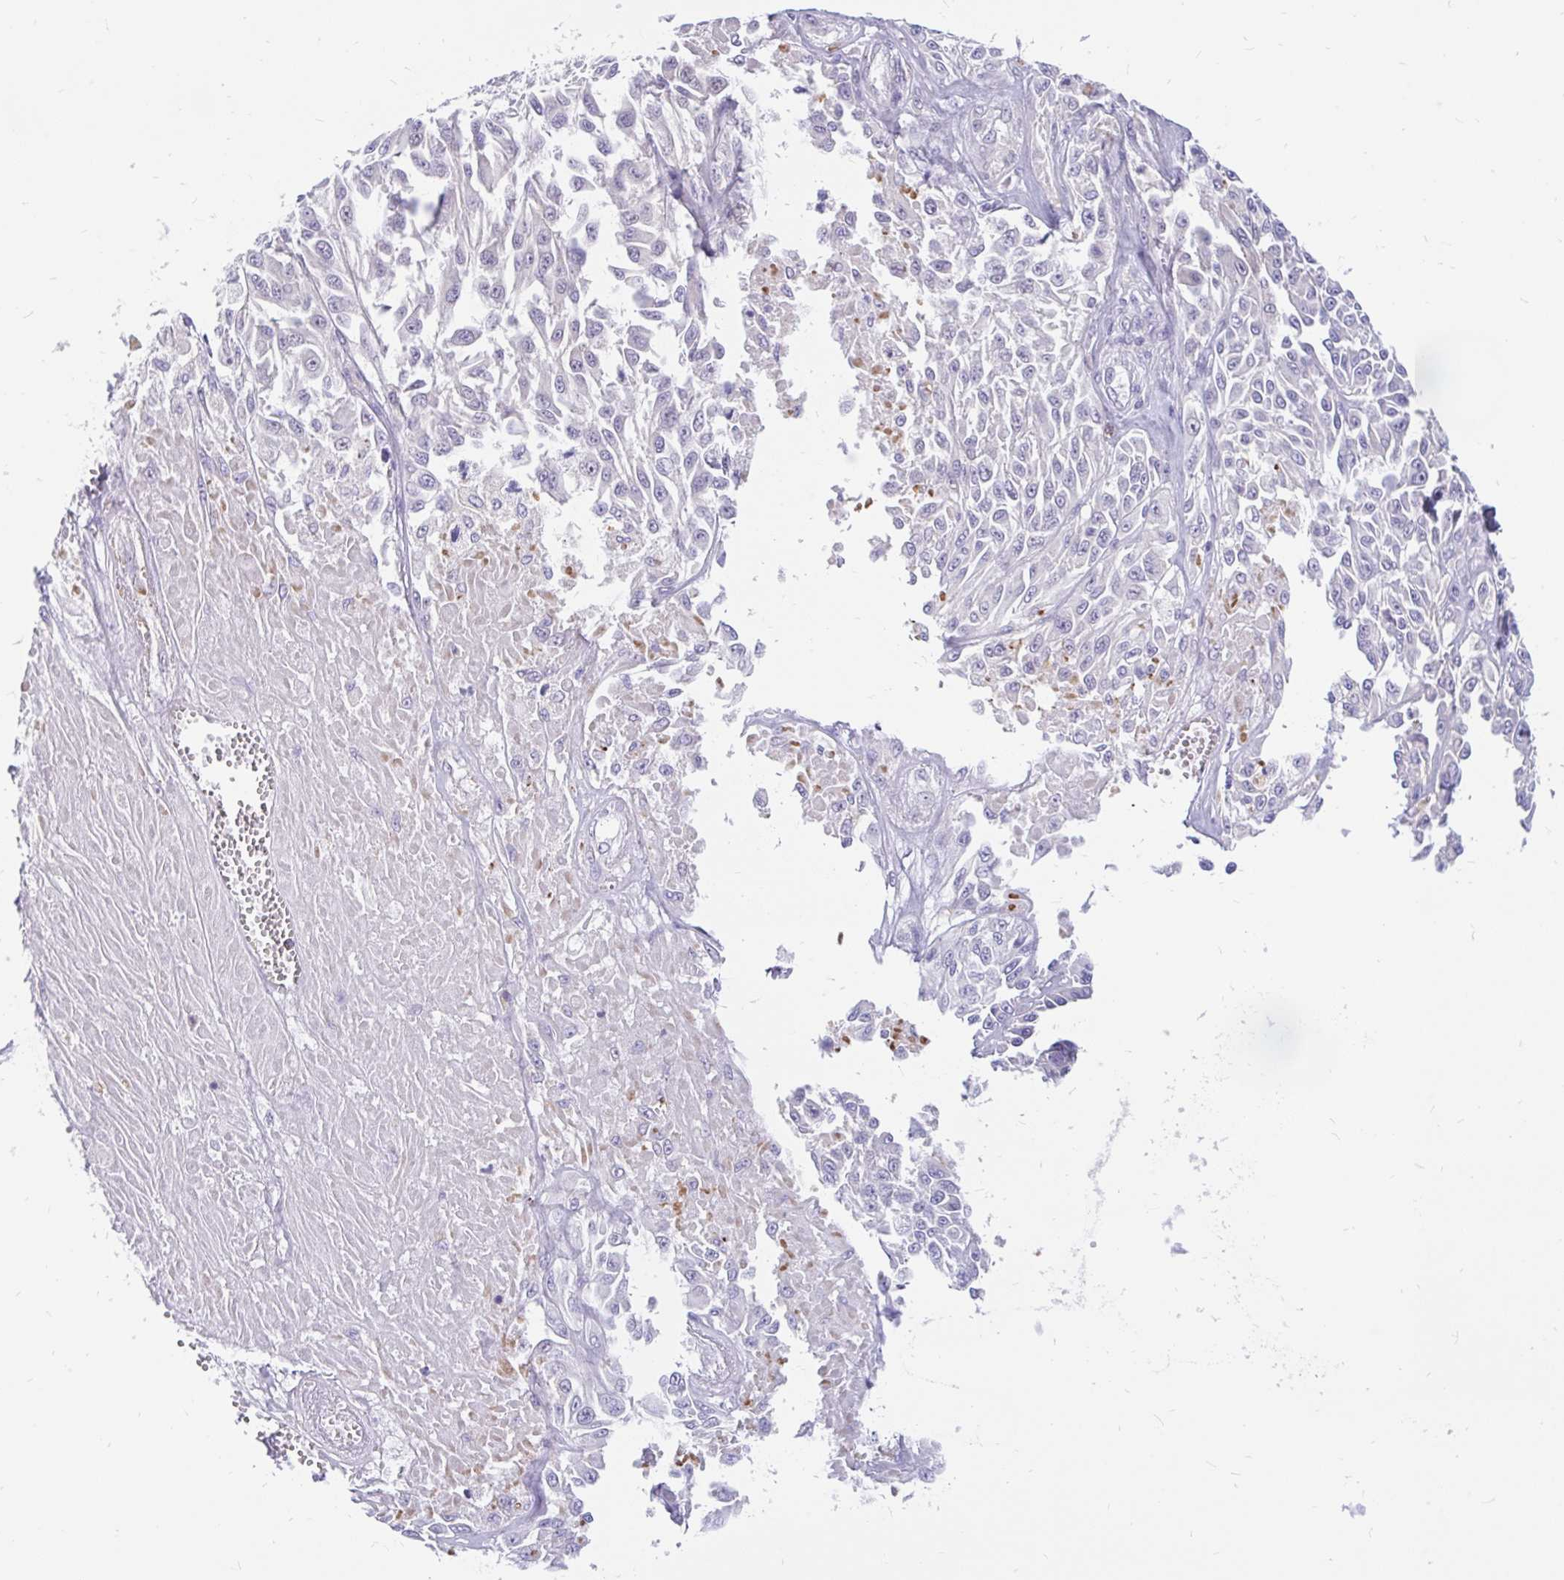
{"staining": {"intensity": "negative", "quantity": "none", "location": "none"}, "tissue": "melanoma", "cell_type": "Tumor cells", "image_type": "cancer", "snomed": [{"axis": "morphology", "description": "Malignant melanoma, NOS"}, {"axis": "topography", "description": "Skin"}], "caption": "This is a photomicrograph of IHC staining of malignant melanoma, which shows no expression in tumor cells.", "gene": "KIAA2013", "patient": {"sex": "male", "age": 94}}